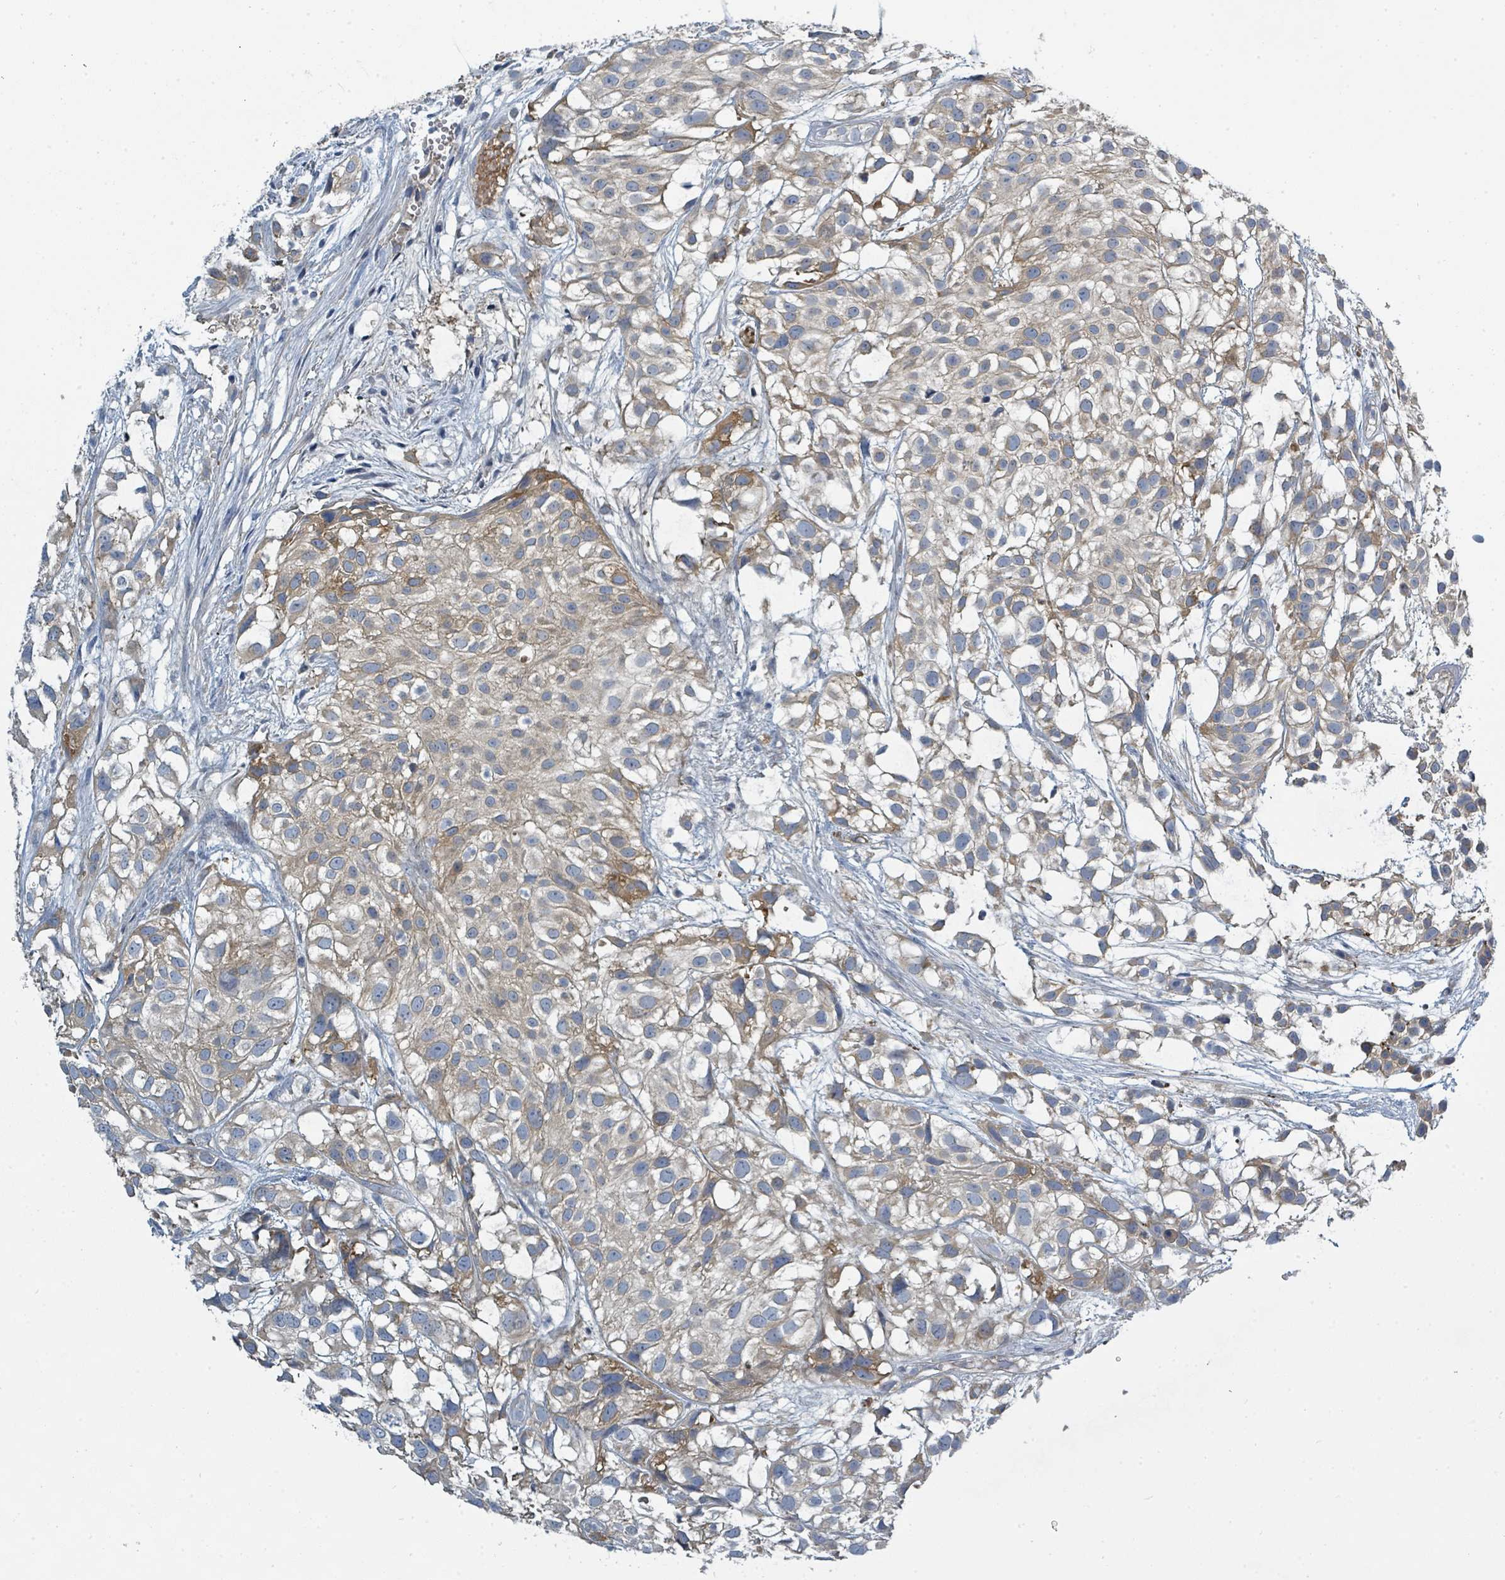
{"staining": {"intensity": "weak", "quantity": "25%-75%", "location": "cytoplasmic/membranous"}, "tissue": "urothelial cancer", "cell_type": "Tumor cells", "image_type": "cancer", "snomed": [{"axis": "morphology", "description": "Urothelial carcinoma, High grade"}, {"axis": "topography", "description": "Urinary bladder"}], "caption": "Tumor cells demonstrate weak cytoplasmic/membranous expression in about 25%-75% of cells in urothelial carcinoma (high-grade). (DAB IHC with brightfield microscopy, high magnification).", "gene": "SLC25A23", "patient": {"sex": "male", "age": 56}}